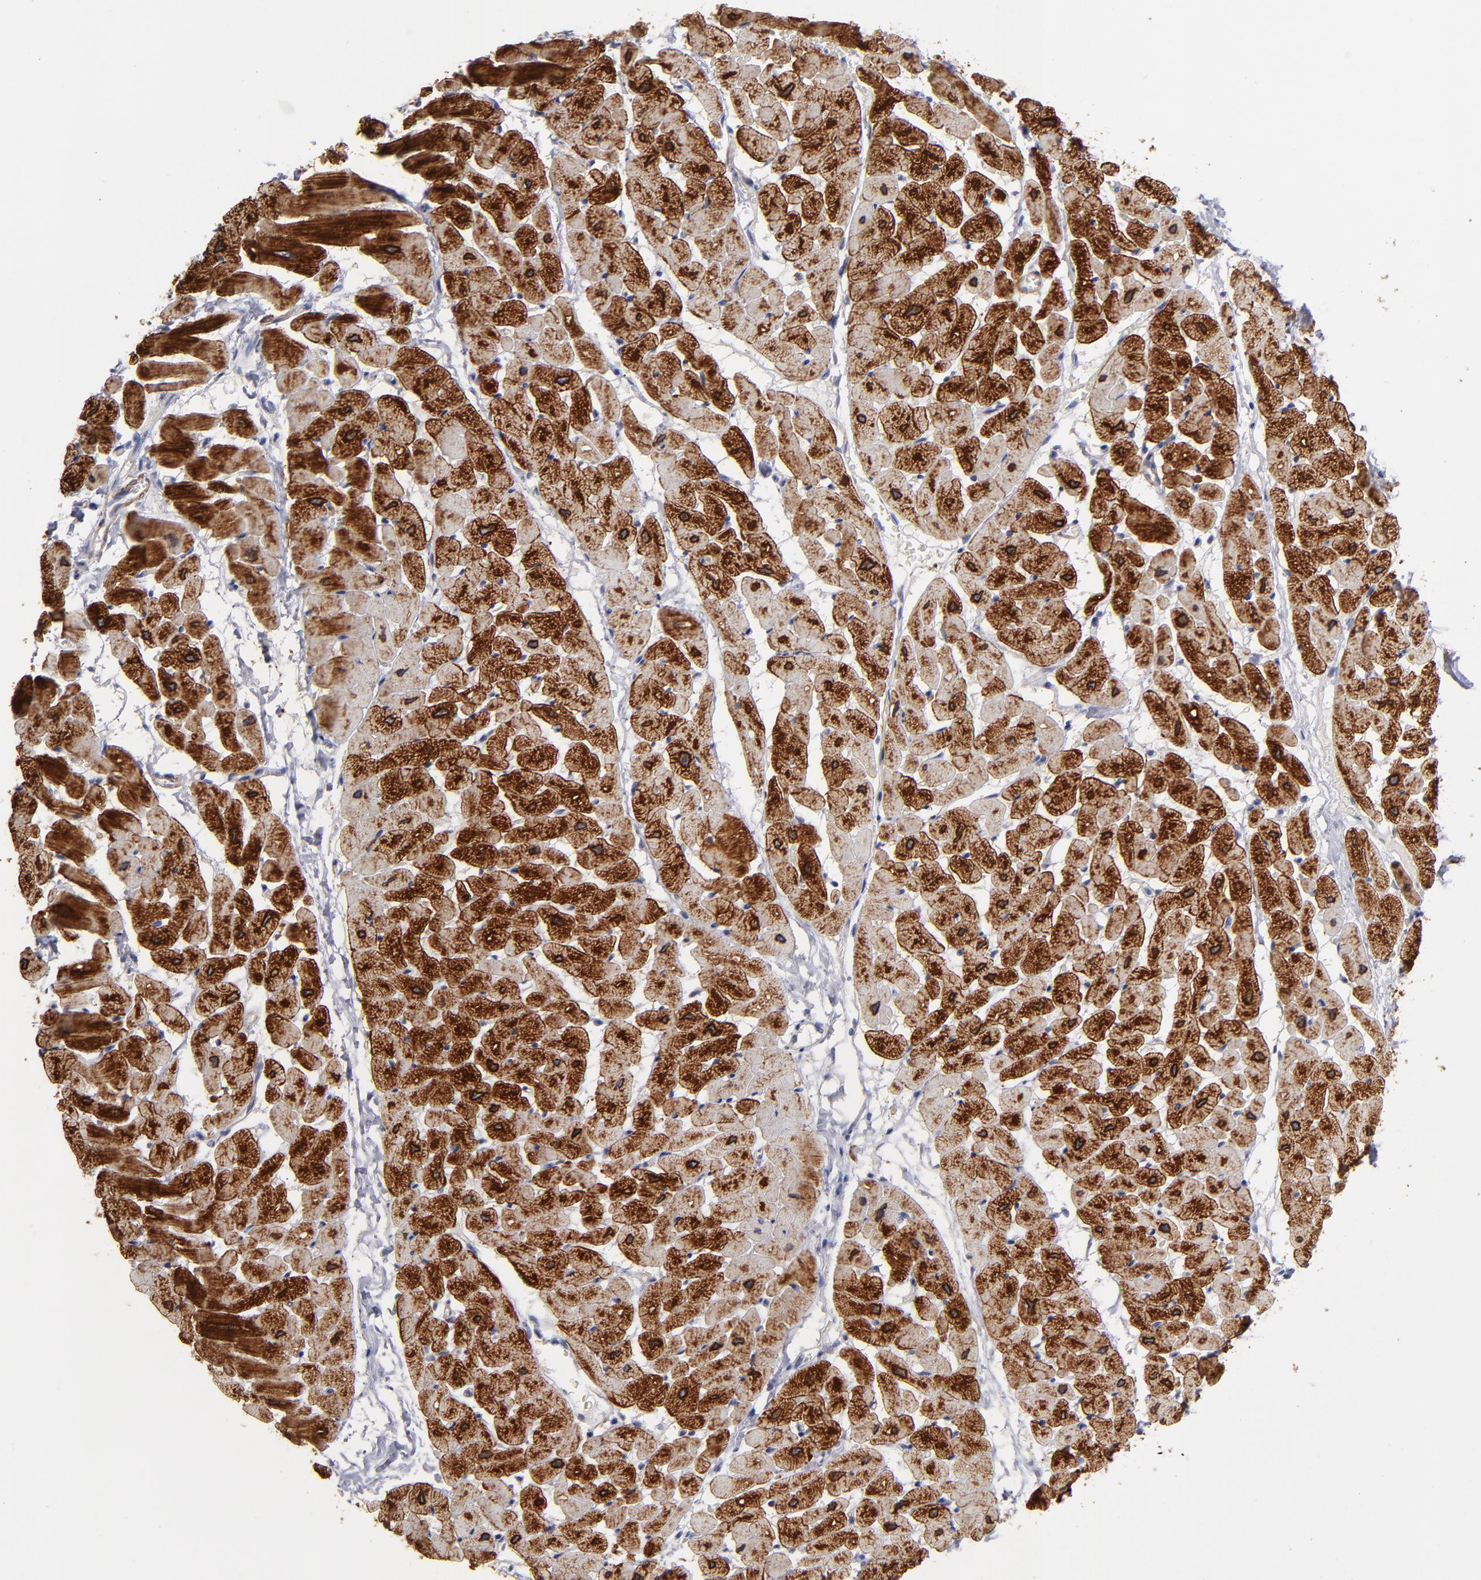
{"staining": {"intensity": "strong", "quantity": ">75%", "location": "cytoplasmic/membranous"}, "tissue": "heart muscle", "cell_type": "Cardiomyocytes", "image_type": "normal", "snomed": [{"axis": "morphology", "description": "Normal tissue, NOS"}, {"axis": "topography", "description": "Heart"}], "caption": "Protein staining demonstrates strong cytoplasmic/membranous expression in about >75% of cardiomyocytes in unremarkable heart muscle.", "gene": "SLMAP", "patient": {"sex": "male", "age": 45}}